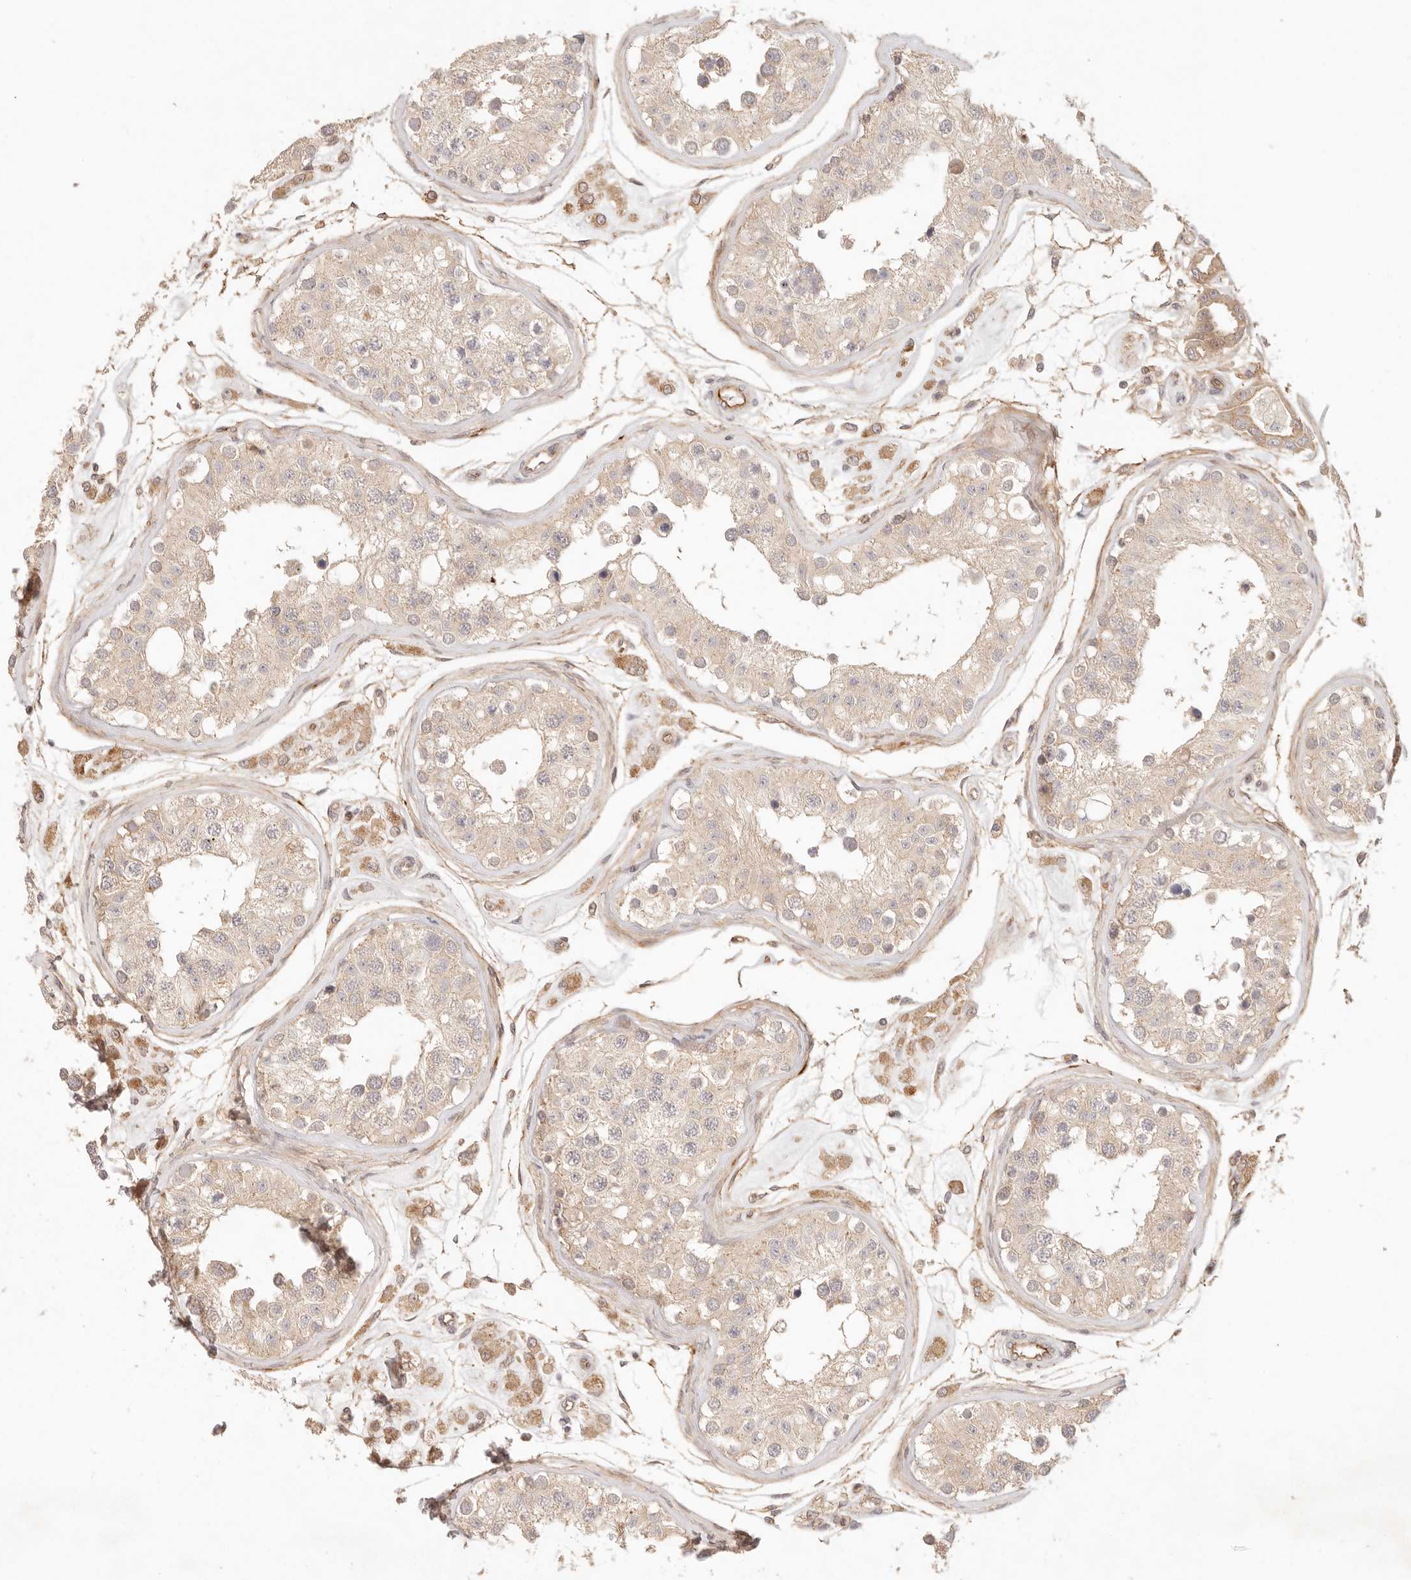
{"staining": {"intensity": "weak", "quantity": "25%-75%", "location": "cytoplasmic/membranous"}, "tissue": "testis", "cell_type": "Cells in seminiferous ducts", "image_type": "normal", "snomed": [{"axis": "morphology", "description": "Normal tissue, NOS"}, {"axis": "morphology", "description": "Adenocarcinoma, metastatic, NOS"}, {"axis": "topography", "description": "Testis"}], "caption": "Protein staining of normal testis displays weak cytoplasmic/membranous expression in approximately 25%-75% of cells in seminiferous ducts.", "gene": "PPP1R3B", "patient": {"sex": "male", "age": 26}}